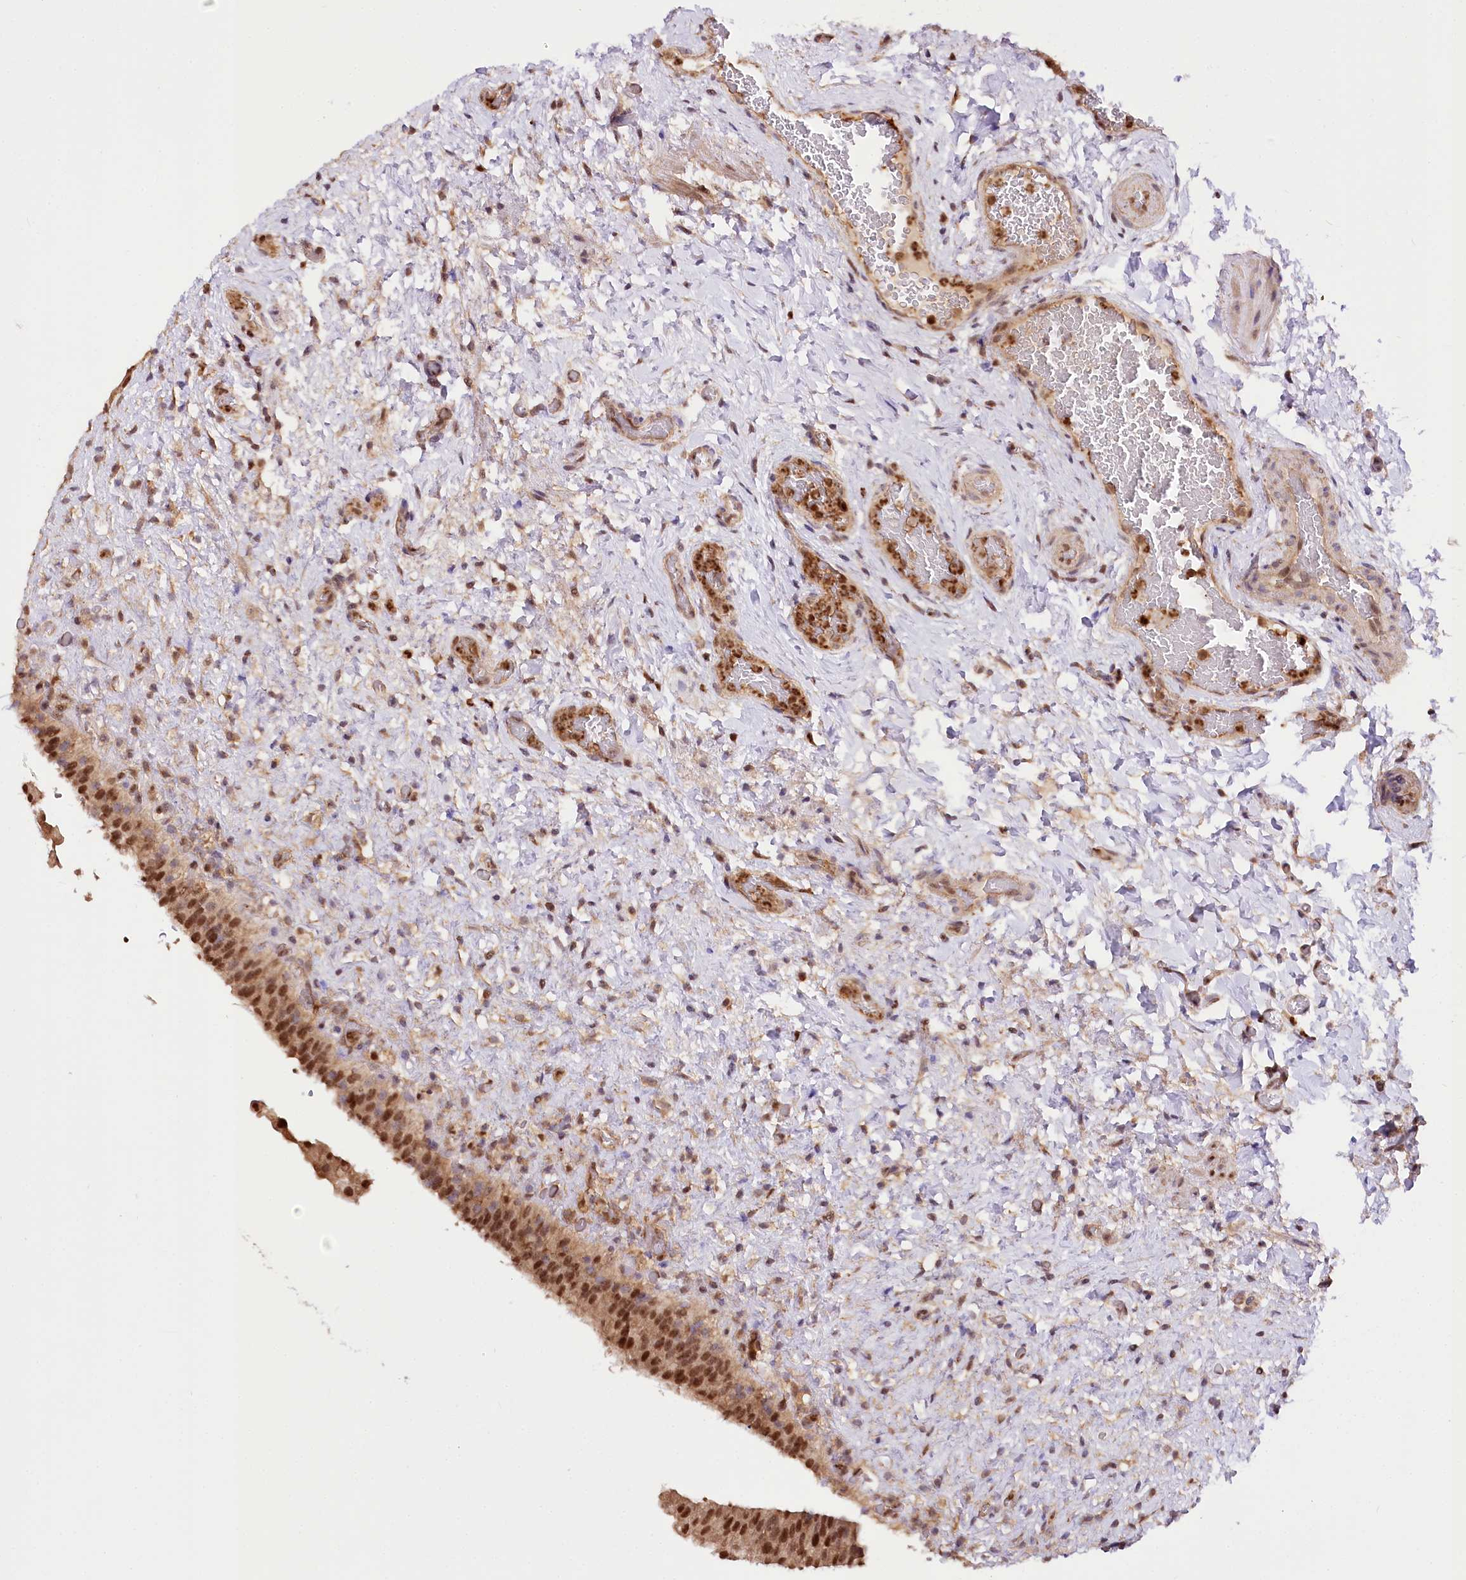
{"staining": {"intensity": "strong", "quantity": ">75%", "location": "nuclear"}, "tissue": "urinary bladder", "cell_type": "Urothelial cells", "image_type": "normal", "snomed": [{"axis": "morphology", "description": "Normal tissue, NOS"}, {"axis": "topography", "description": "Urinary bladder"}], "caption": "Urothelial cells exhibit high levels of strong nuclear positivity in approximately >75% of cells in benign urinary bladder.", "gene": "GNL3L", "patient": {"sex": "female", "age": 27}}